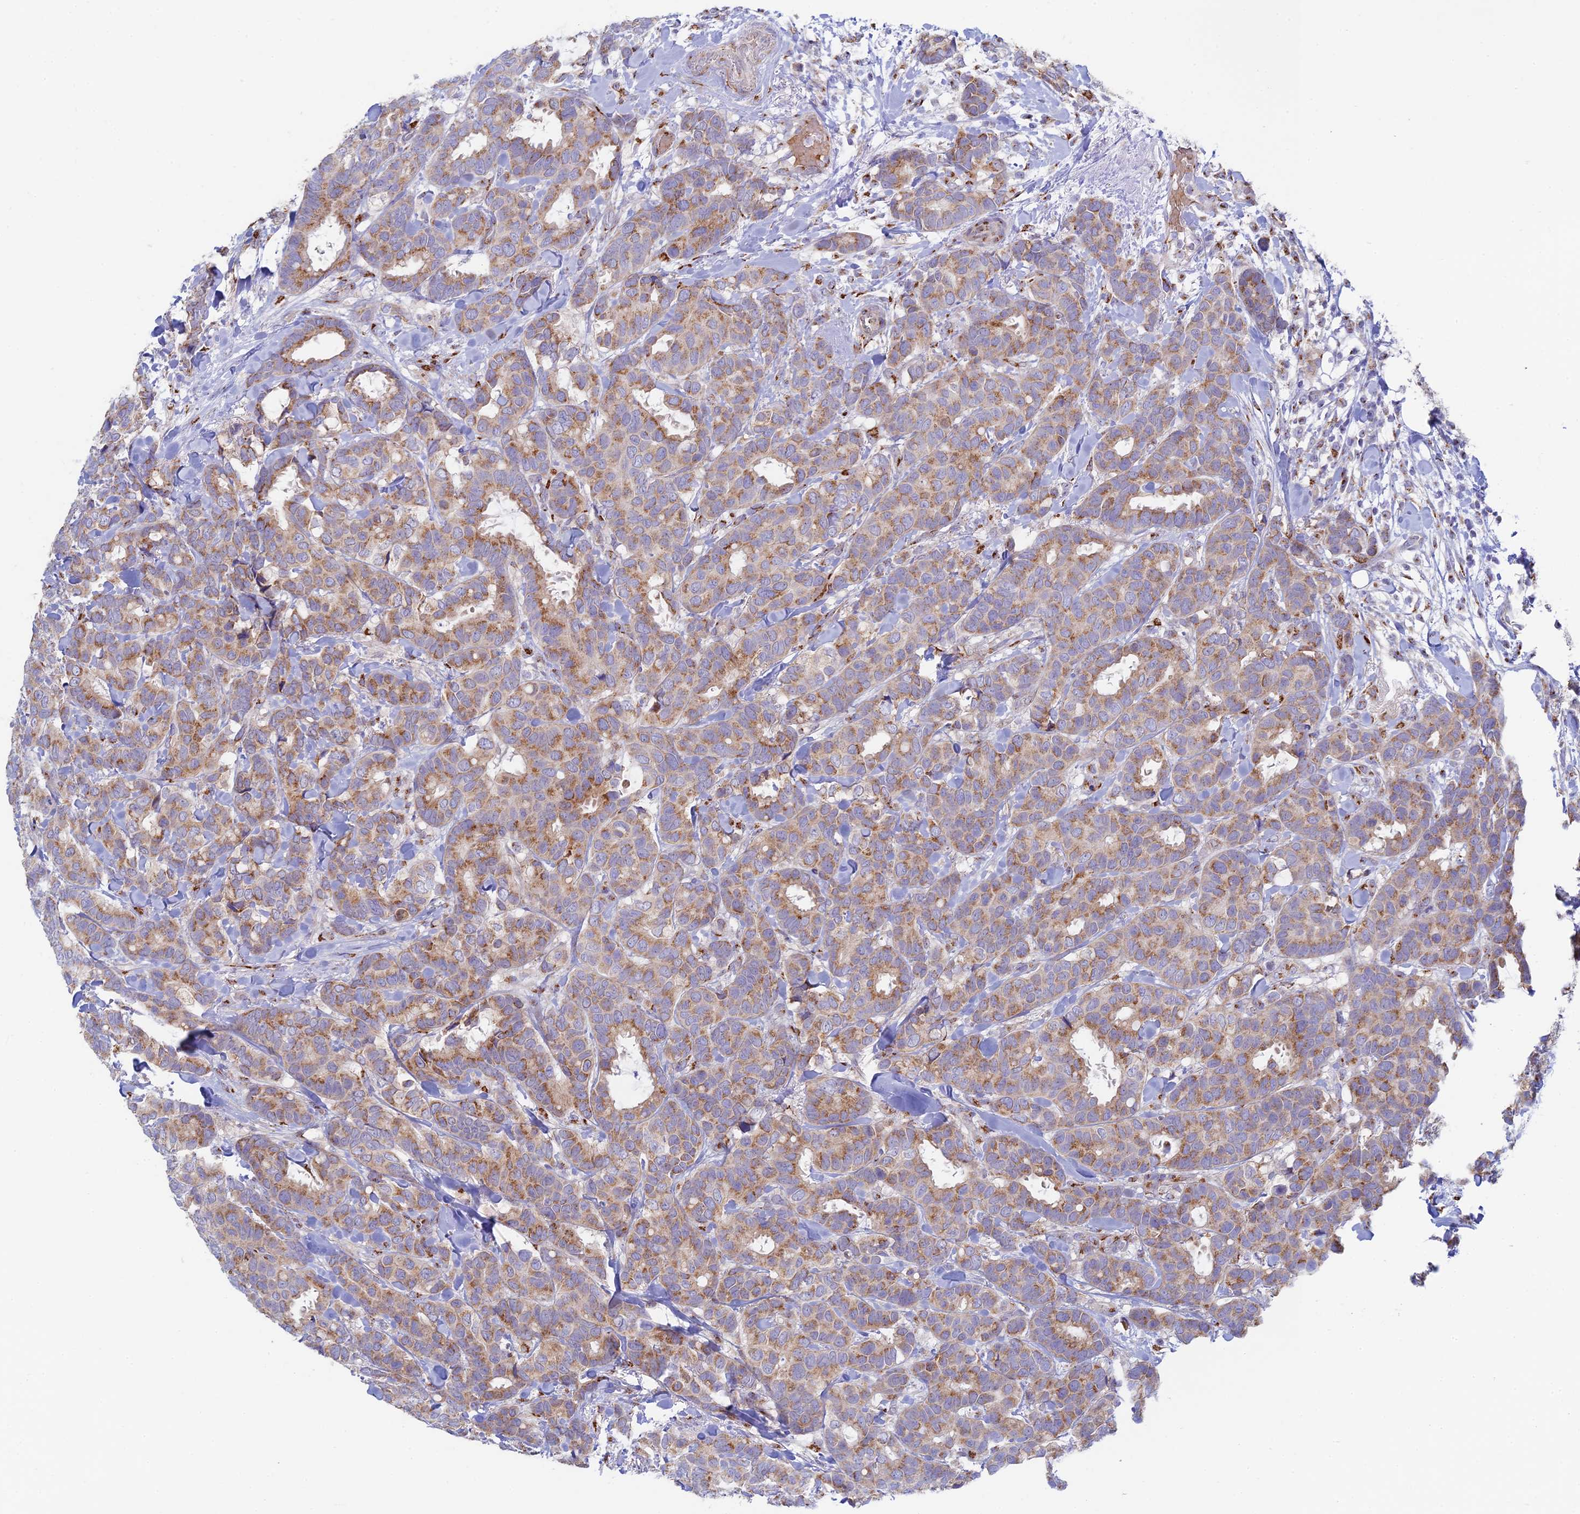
{"staining": {"intensity": "moderate", "quantity": ">75%", "location": "cytoplasmic/membranous"}, "tissue": "breast cancer", "cell_type": "Tumor cells", "image_type": "cancer", "snomed": [{"axis": "morphology", "description": "Normal tissue, NOS"}, {"axis": "morphology", "description": "Duct carcinoma"}, {"axis": "topography", "description": "Breast"}], "caption": "Approximately >75% of tumor cells in human breast cancer show moderate cytoplasmic/membranous protein positivity as visualized by brown immunohistochemical staining.", "gene": "HS2ST1", "patient": {"sex": "female", "age": 87}}